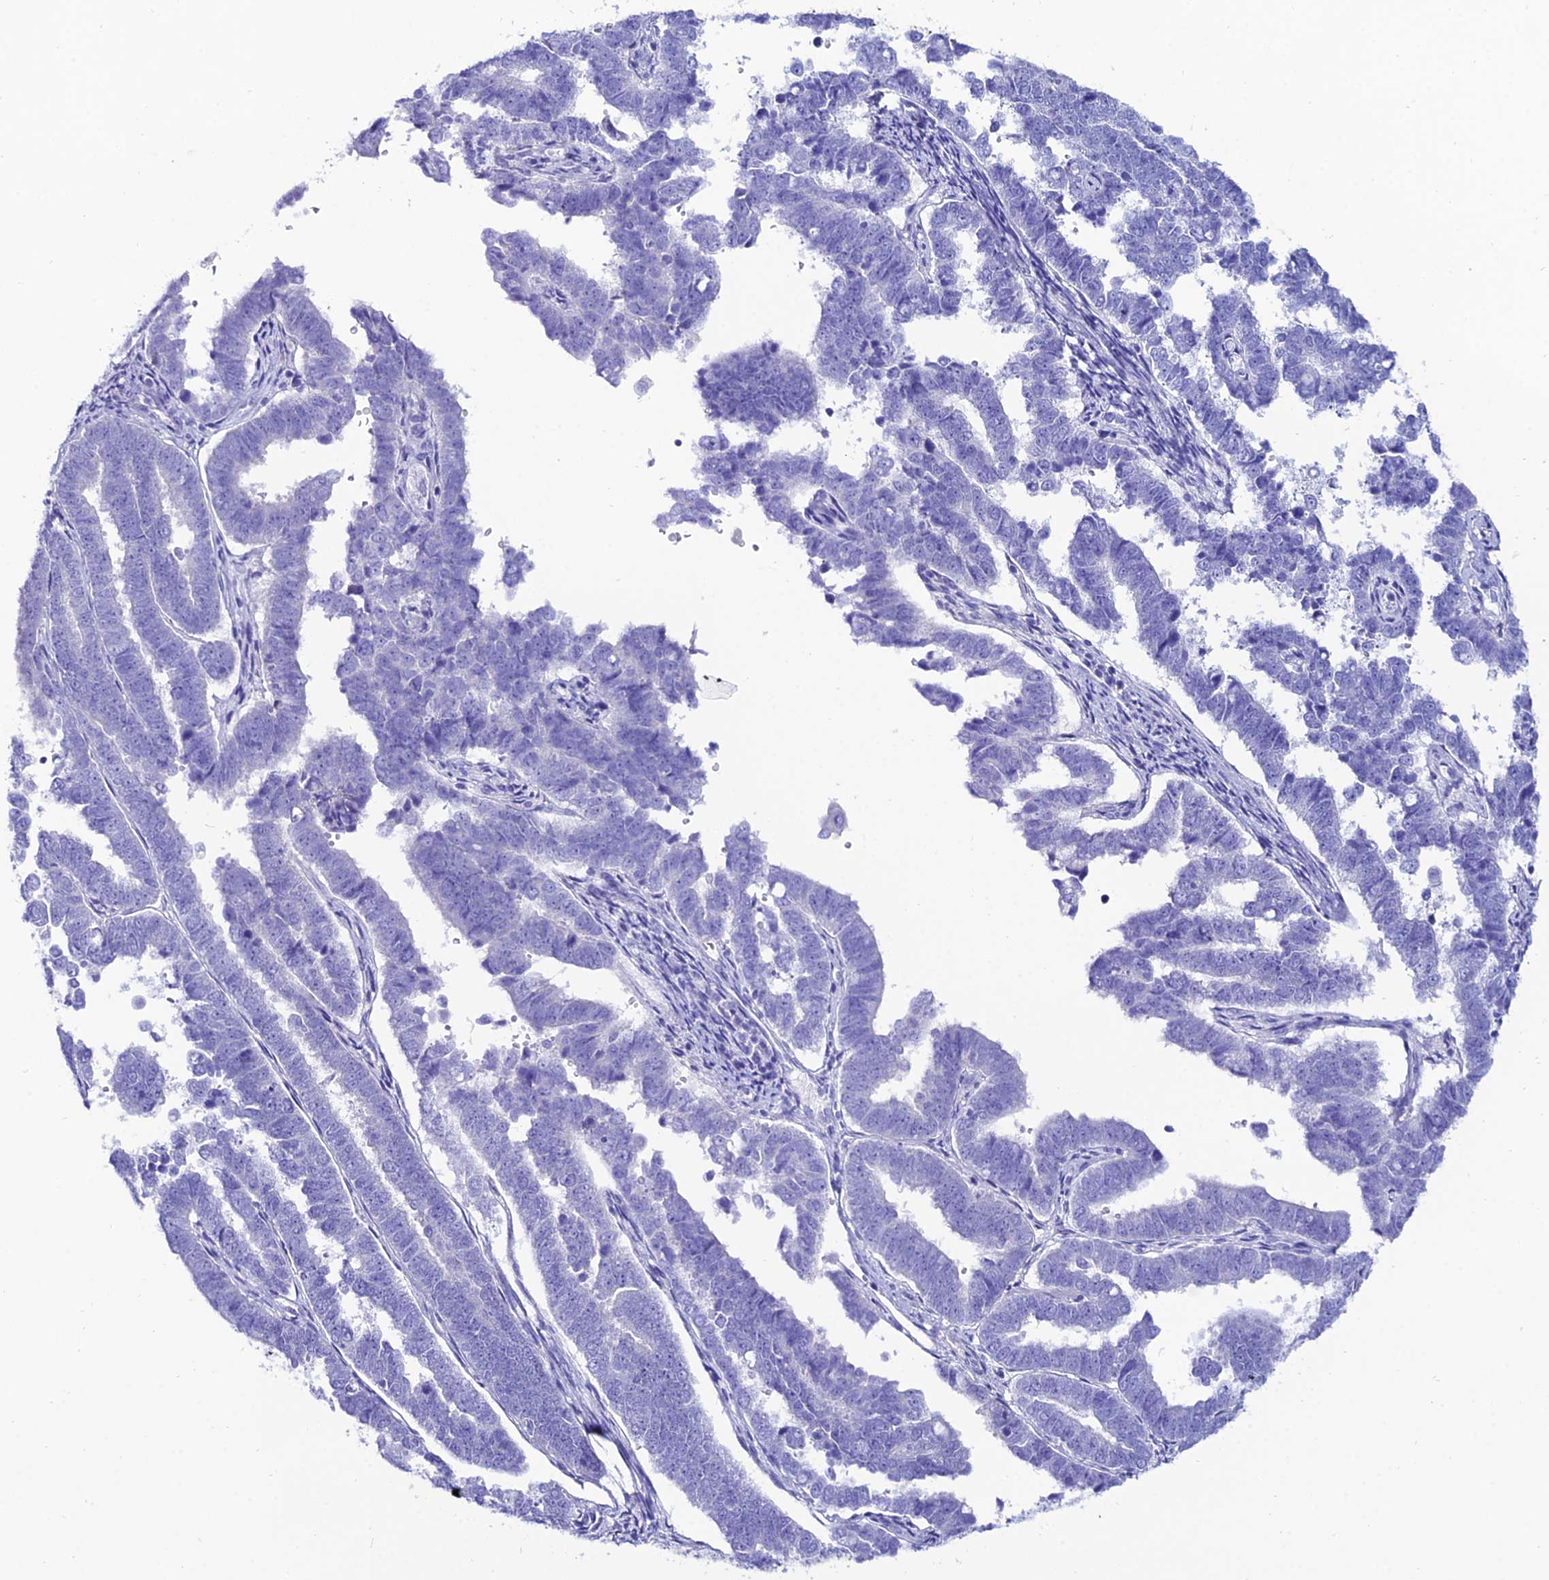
{"staining": {"intensity": "negative", "quantity": "none", "location": "none"}, "tissue": "endometrial cancer", "cell_type": "Tumor cells", "image_type": "cancer", "snomed": [{"axis": "morphology", "description": "Adenocarcinoma, NOS"}, {"axis": "topography", "description": "Endometrium"}], "caption": "Endometrial cancer was stained to show a protein in brown. There is no significant staining in tumor cells. (IHC, brightfield microscopy, high magnification).", "gene": "OR4D5", "patient": {"sex": "female", "age": 75}}